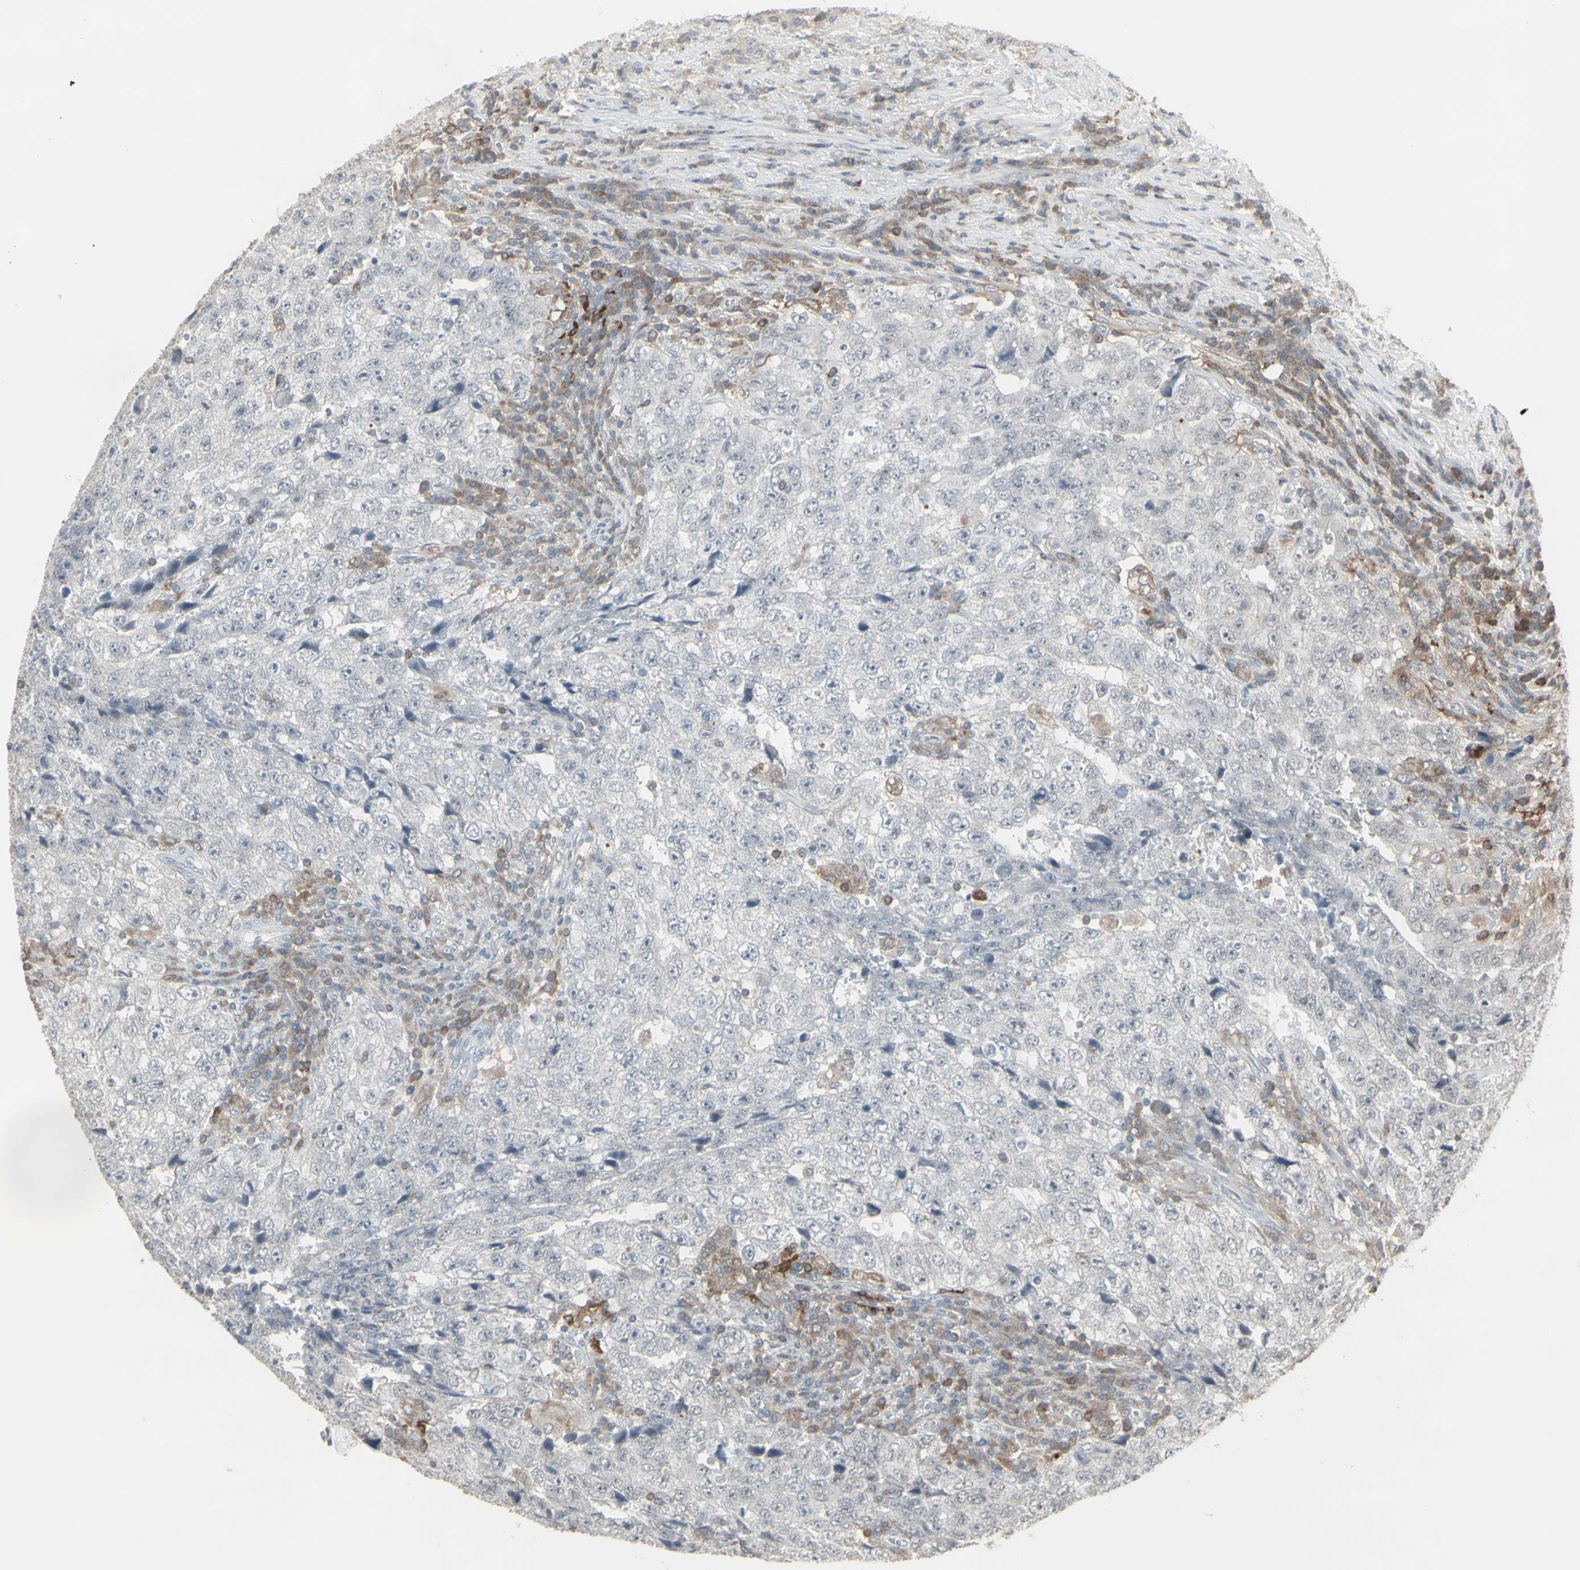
{"staining": {"intensity": "negative", "quantity": "none", "location": "none"}, "tissue": "testis cancer", "cell_type": "Tumor cells", "image_type": "cancer", "snomed": [{"axis": "morphology", "description": "Necrosis, NOS"}, {"axis": "morphology", "description": "Carcinoma, Embryonal, NOS"}, {"axis": "topography", "description": "Testis"}], "caption": "DAB (3,3'-diaminobenzidine) immunohistochemical staining of human testis cancer reveals no significant positivity in tumor cells. The staining was performed using DAB to visualize the protein expression in brown, while the nuclei were stained in blue with hematoxylin (Magnification: 20x).", "gene": "SAMSN1", "patient": {"sex": "male", "age": 19}}